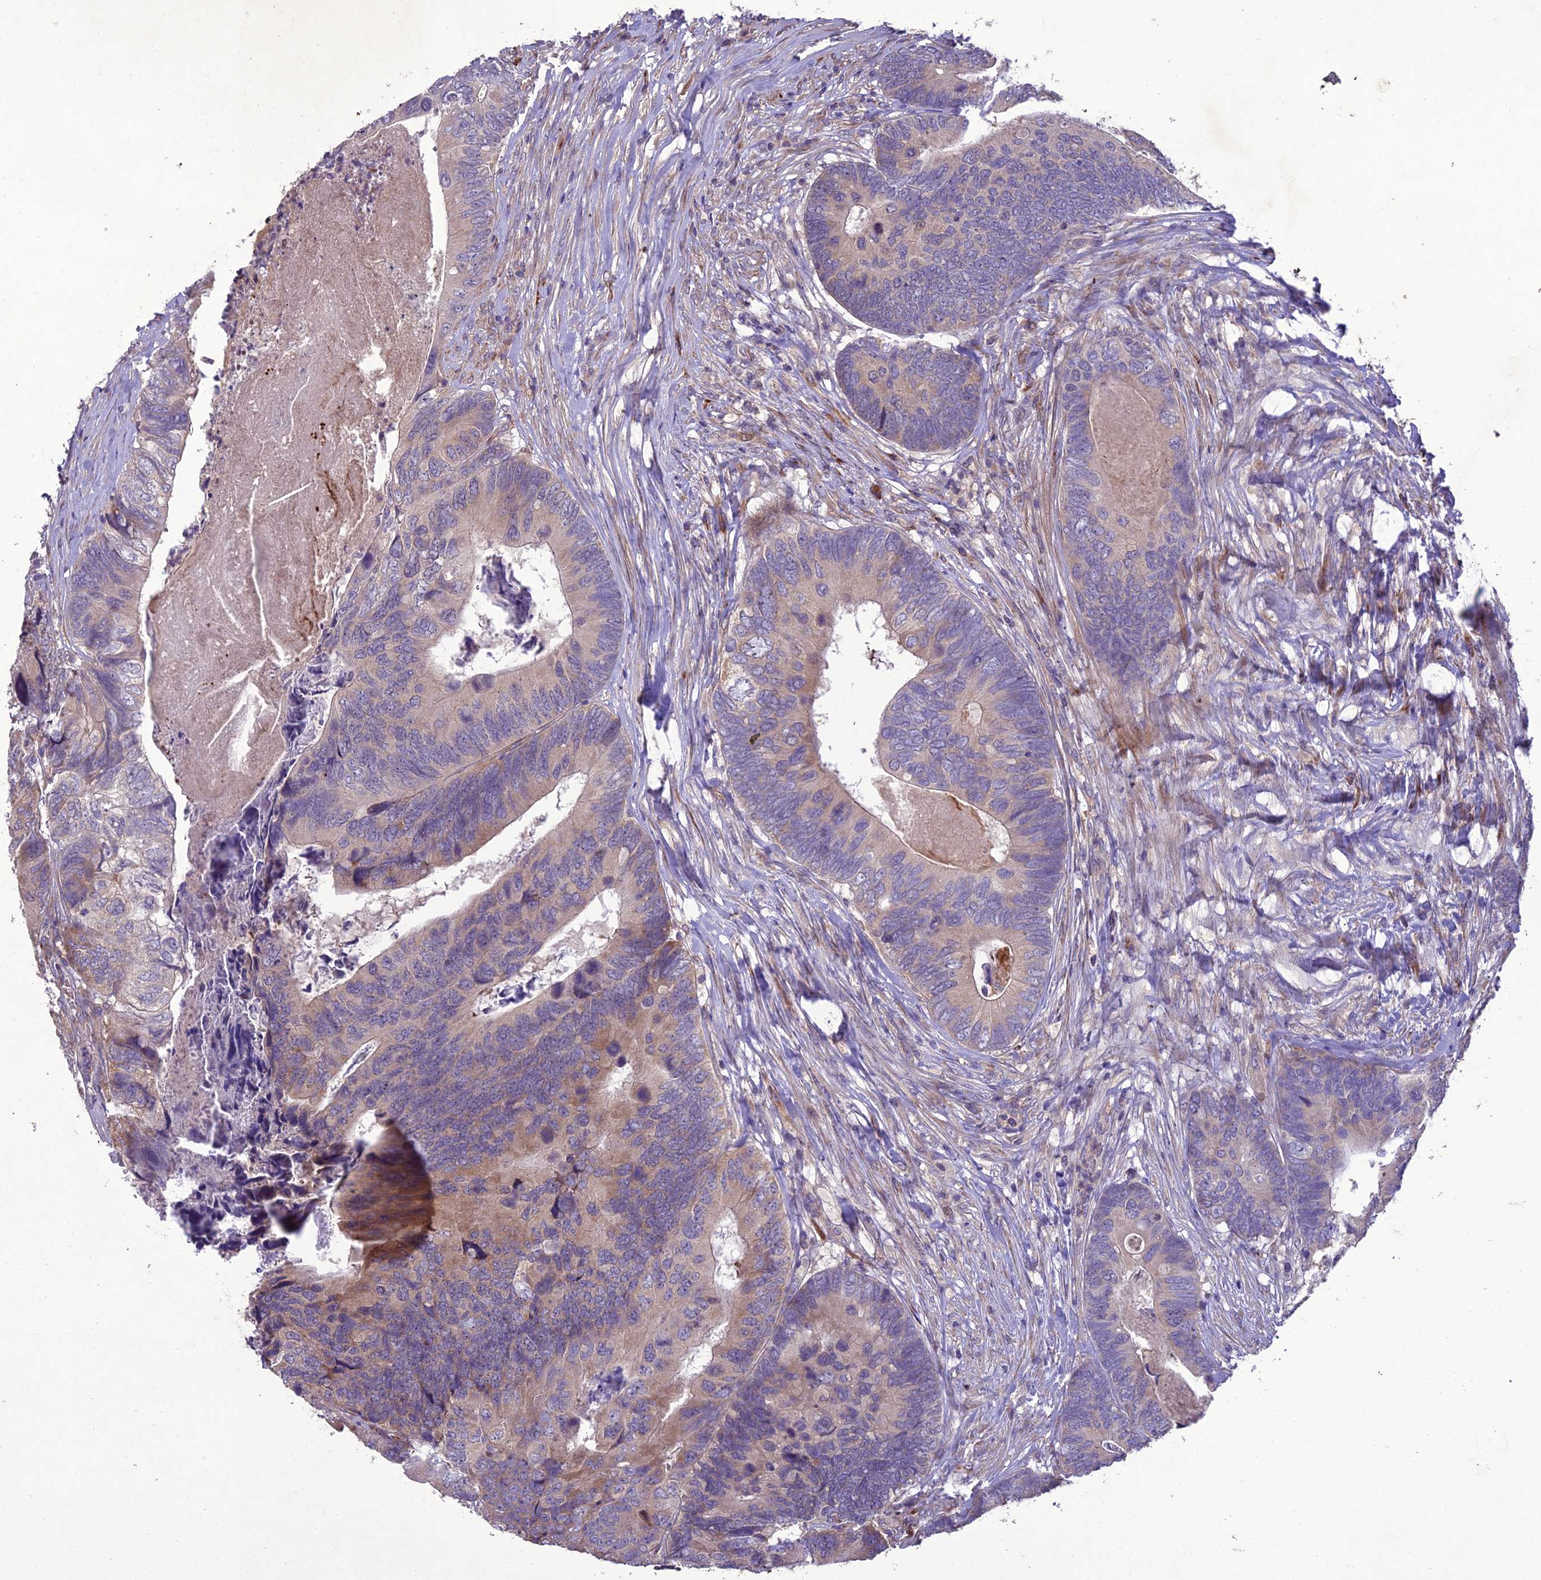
{"staining": {"intensity": "weak", "quantity": "25%-75%", "location": "cytoplasmic/membranous"}, "tissue": "colorectal cancer", "cell_type": "Tumor cells", "image_type": "cancer", "snomed": [{"axis": "morphology", "description": "Adenocarcinoma, NOS"}, {"axis": "topography", "description": "Colon"}], "caption": "Brown immunohistochemical staining in human adenocarcinoma (colorectal) exhibits weak cytoplasmic/membranous staining in about 25%-75% of tumor cells.", "gene": "CENPL", "patient": {"sex": "female", "age": 67}}